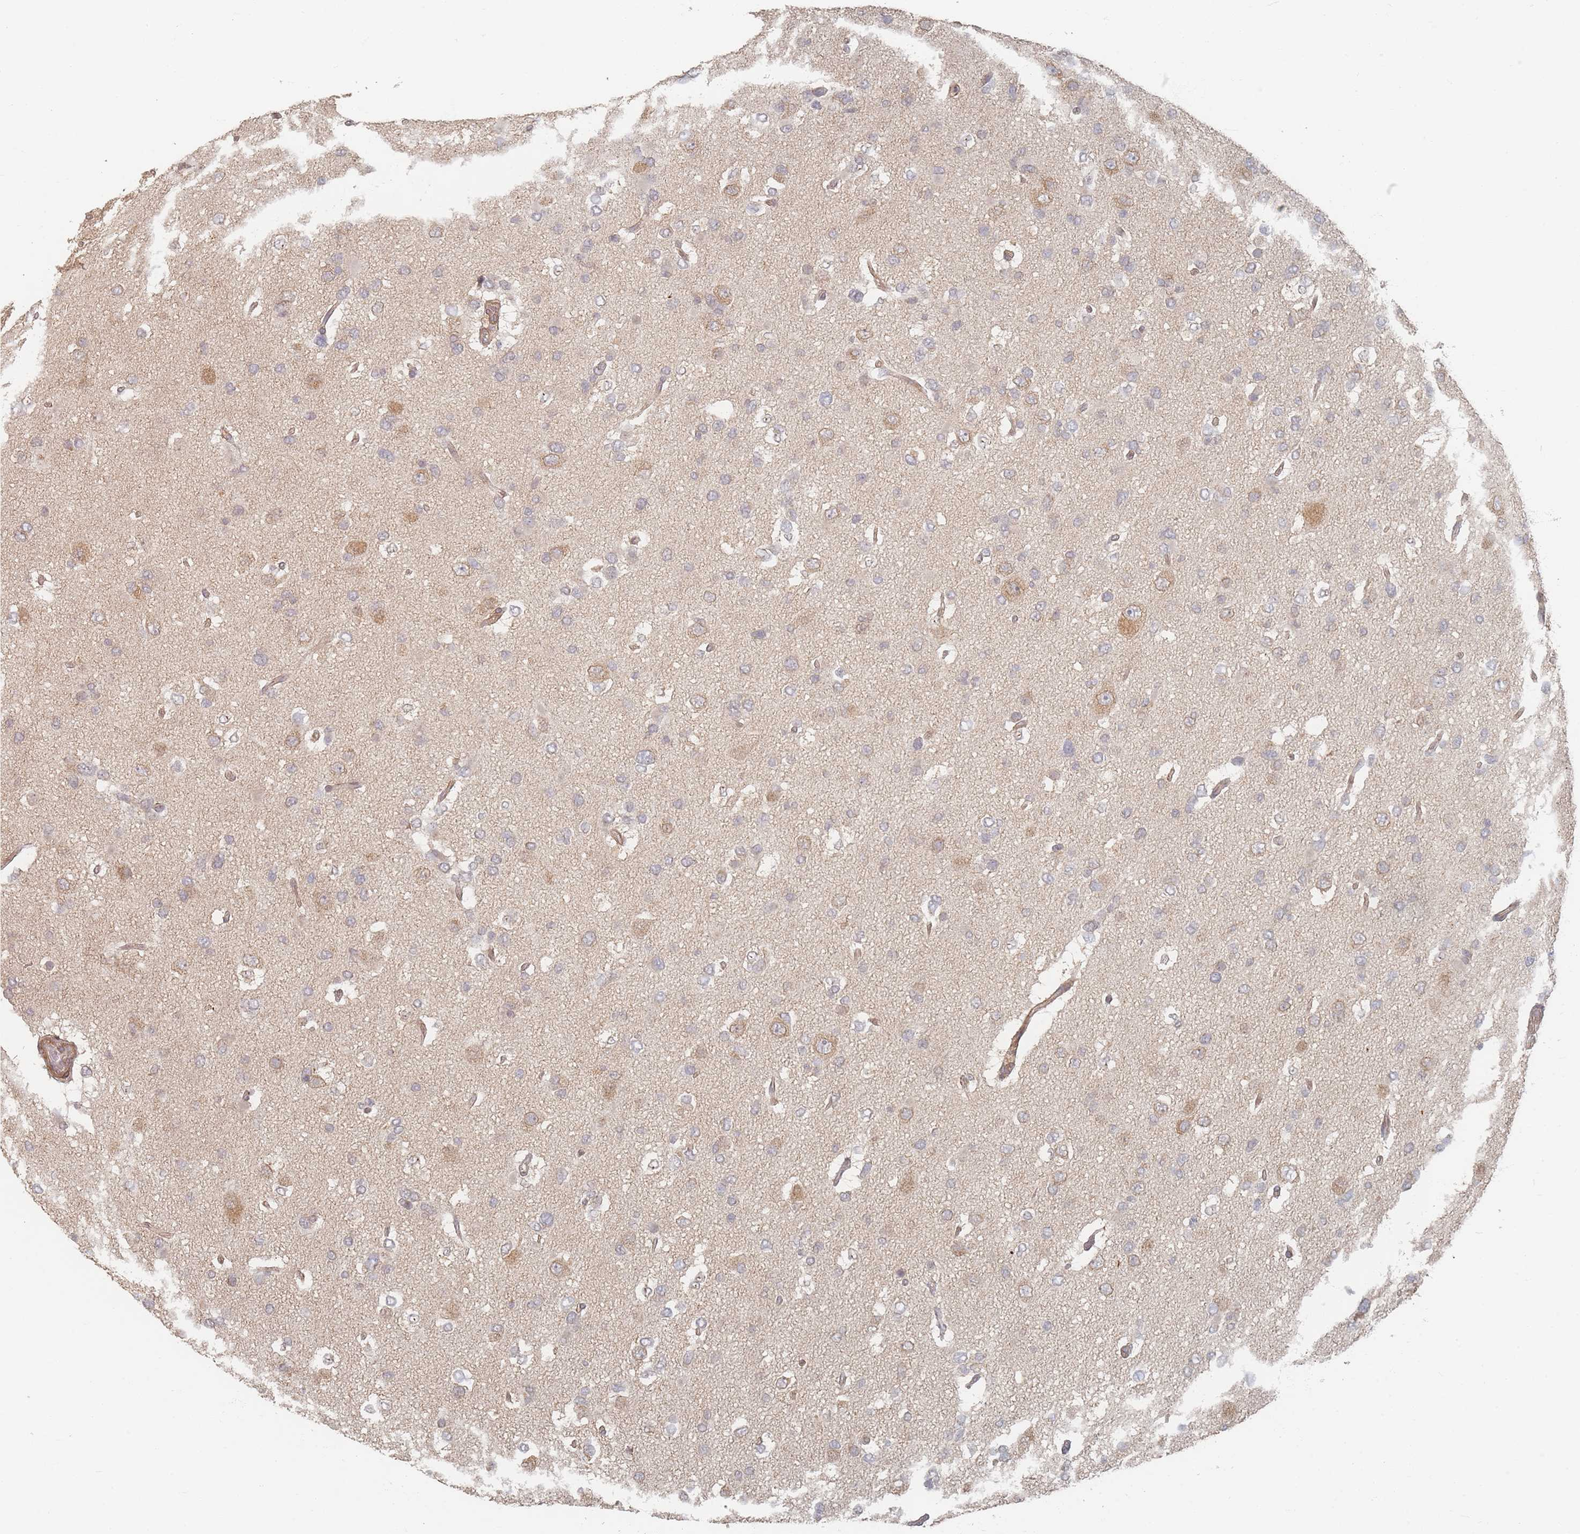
{"staining": {"intensity": "weak", "quantity": "25%-75%", "location": "cytoplasmic/membranous"}, "tissue": "glioma", "cell_type": "Tumor cells", "image_type": "cancer", "snomed": [{"axis": "morphology", "description": "Glioma, malignant, High grade"}, {"axis": "topography", "description": "Brain"}], "caption": "Protein expression analysis of glioma exhibits weak cytoplasmic/membranous staining in about 25%-75% of tumor cells.", "gene": "GLE1", "patient": {"sex": "male", "age": 53}}